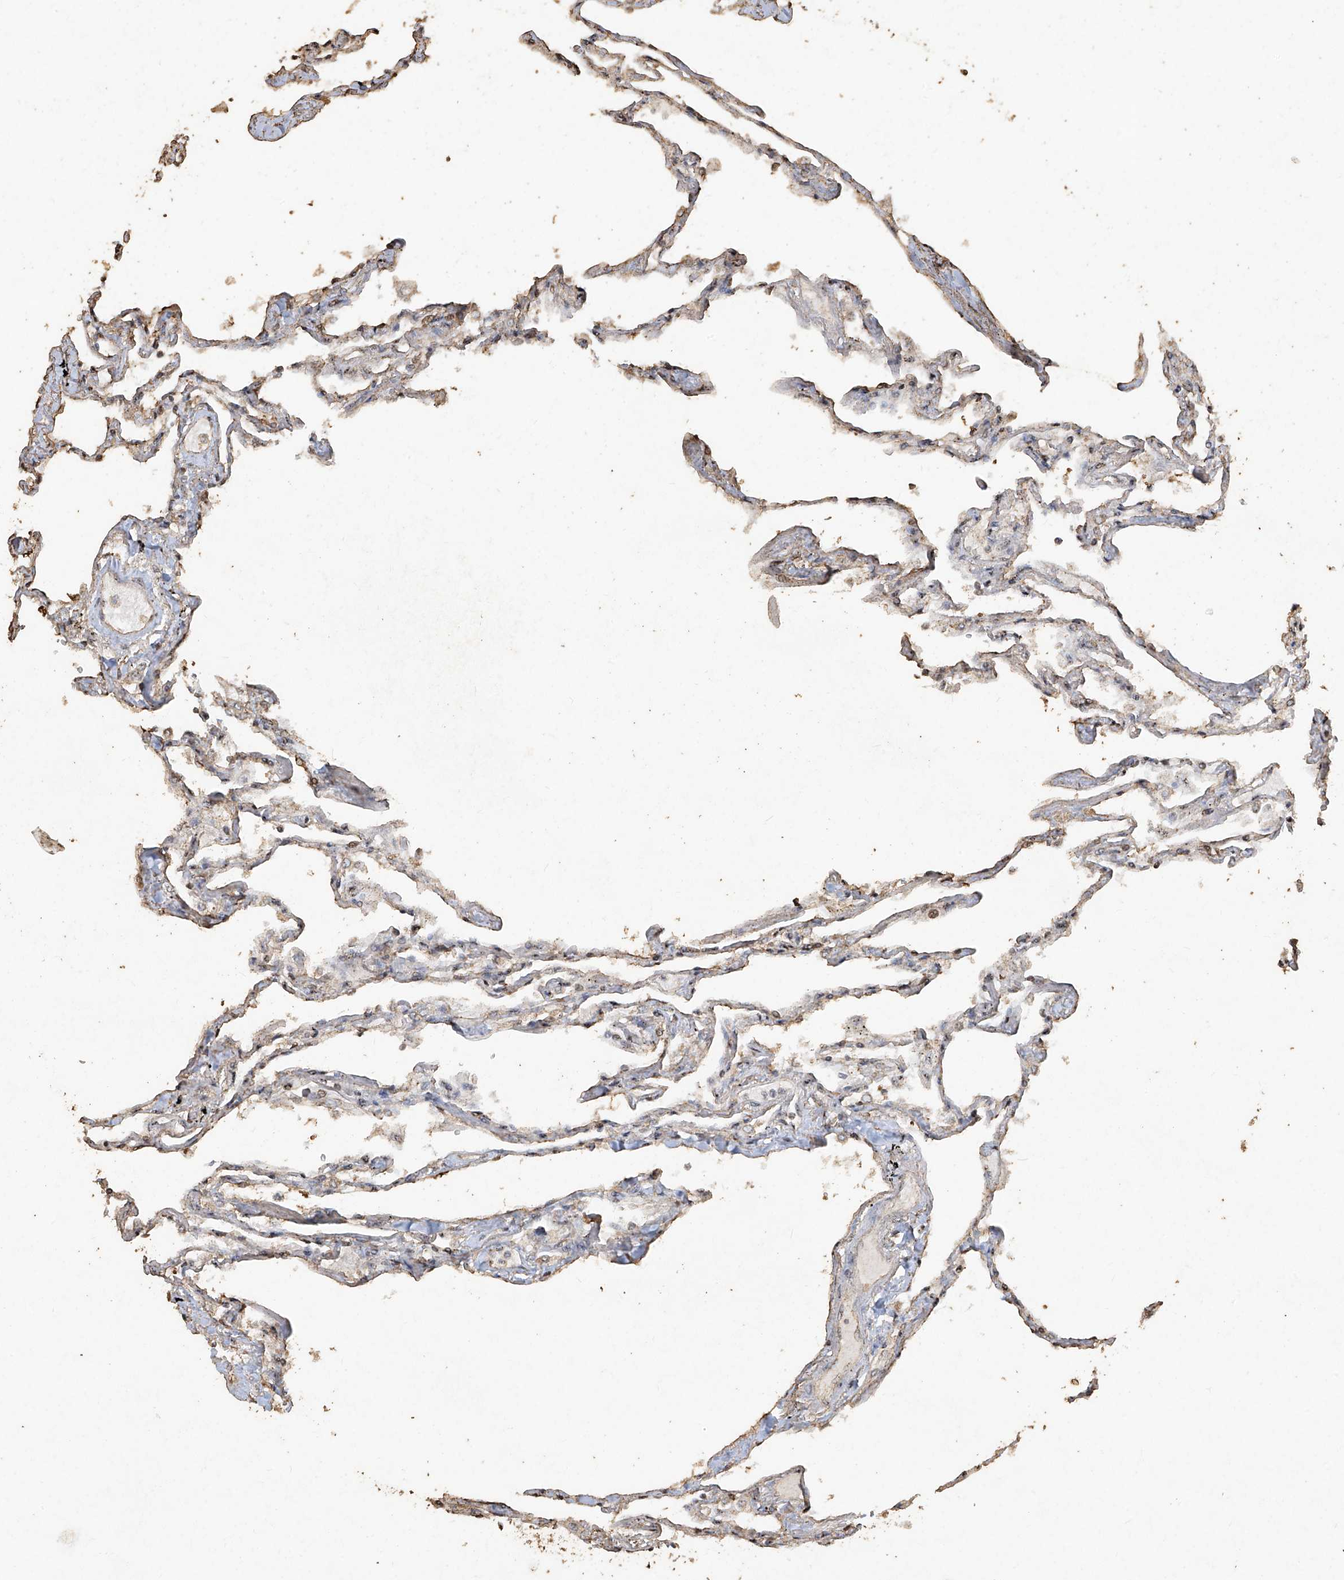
{"staining": {"intensity": "weak", "quantity": "25%-75%", "location": "cytoplasmic/membranous"}, "tissue": "lung", "cell_type": "Alveolar cells", "image_type": "normal", "snomed": [{"axis": "morphology", "description": "Normal tissue, NOS"}, {"axis": "topography", "description": "Lung"}], "caption": "Immunohistochemical staining of unremarkable human lung reveals low levels of weak cytoplasmic/membranous staining in about 25%-75% of alveolar cells. The protein of interest is stained brown, and the nuclei are stained in blue (DAB (3,3'-diaminobenzidine) IHC with brightfield microscopy, high magnification).", "gene": "ERBB3", "patient": {"sex": "female", "age": 67}}